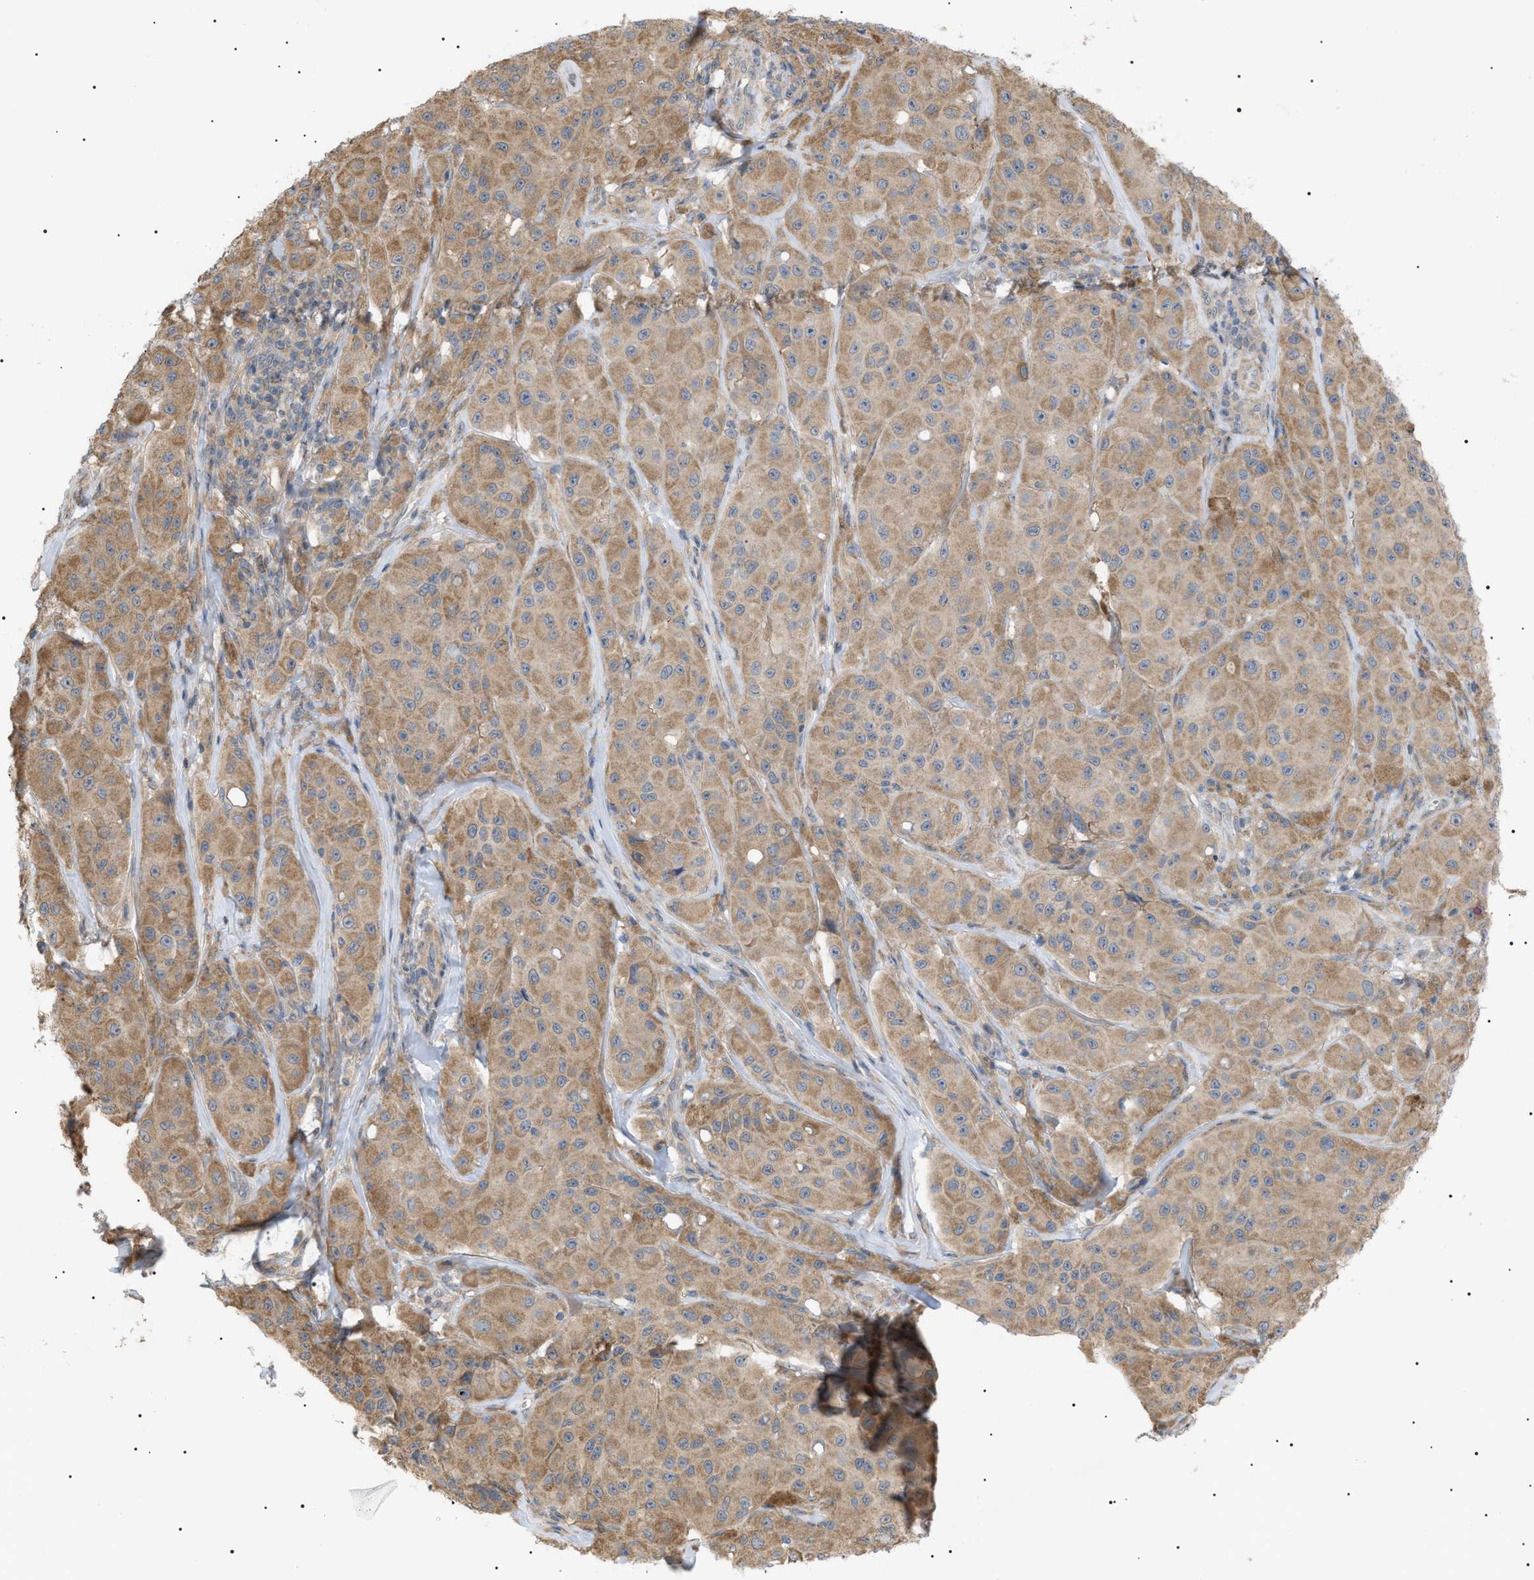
{"staining": {"intensity": "weak", "quantity": ">75%", "location": "cytoplasmic/membranous"}, "tissue": "melanoma", "cell_type": "Tumor cells", "image_type": "cancer", "snomed": [{"axis": "morphology", "description": "Malignant melanoma, NOS"}, {"axis": "topography", "description": "Skin"}], "caption": "This micrograph exhibits melanoma stained with immunohistochemistry (IHC) to label a protein in brown. The cytoplasmic/membranous of tumor cells show weak positivity for the protein. Nuclei are counter-stained blue.", "gene": "IRS2", "patient": {"sex": "male", "age": 84}}